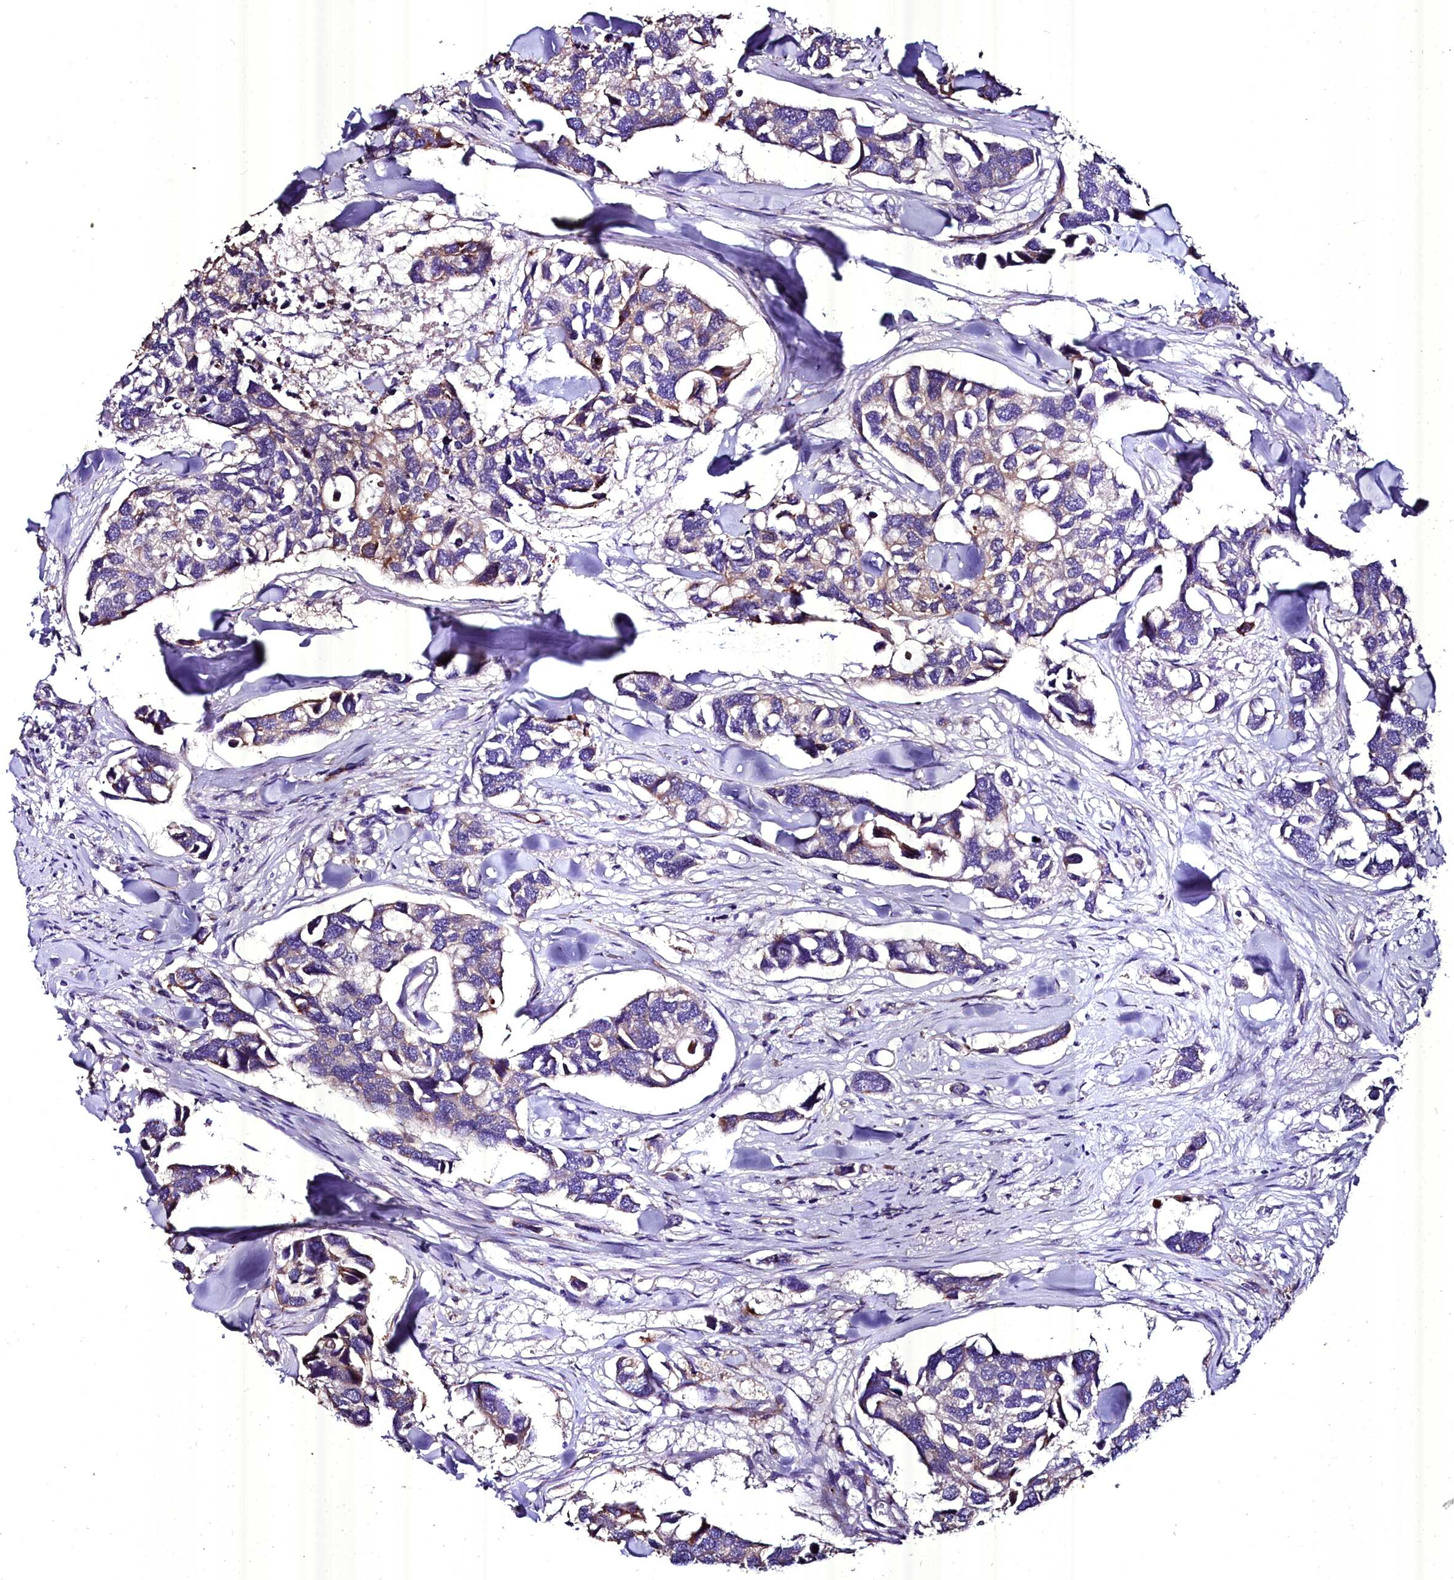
{"staining": {"intensity": "weak", "quantity": "<25%", "location": "cytoplasmic/membranous"}, "tissue": "breast cancer", "cell_type": "Tumor cells", "image_type": "cancer", "snomed": [{"axis": "morphology", "description": "Duct carcinoma"}, {"axis": "topography", "description": "Breast"}], "caption": "This micrograph is of breast cancer stained with immunohistochemistry to label a protein in brown with the nuclei are counter-stained blue. There is no expression in tumor cells.", "gene": "MS4A18", "patient": {"sex": "female", "age": 83}}